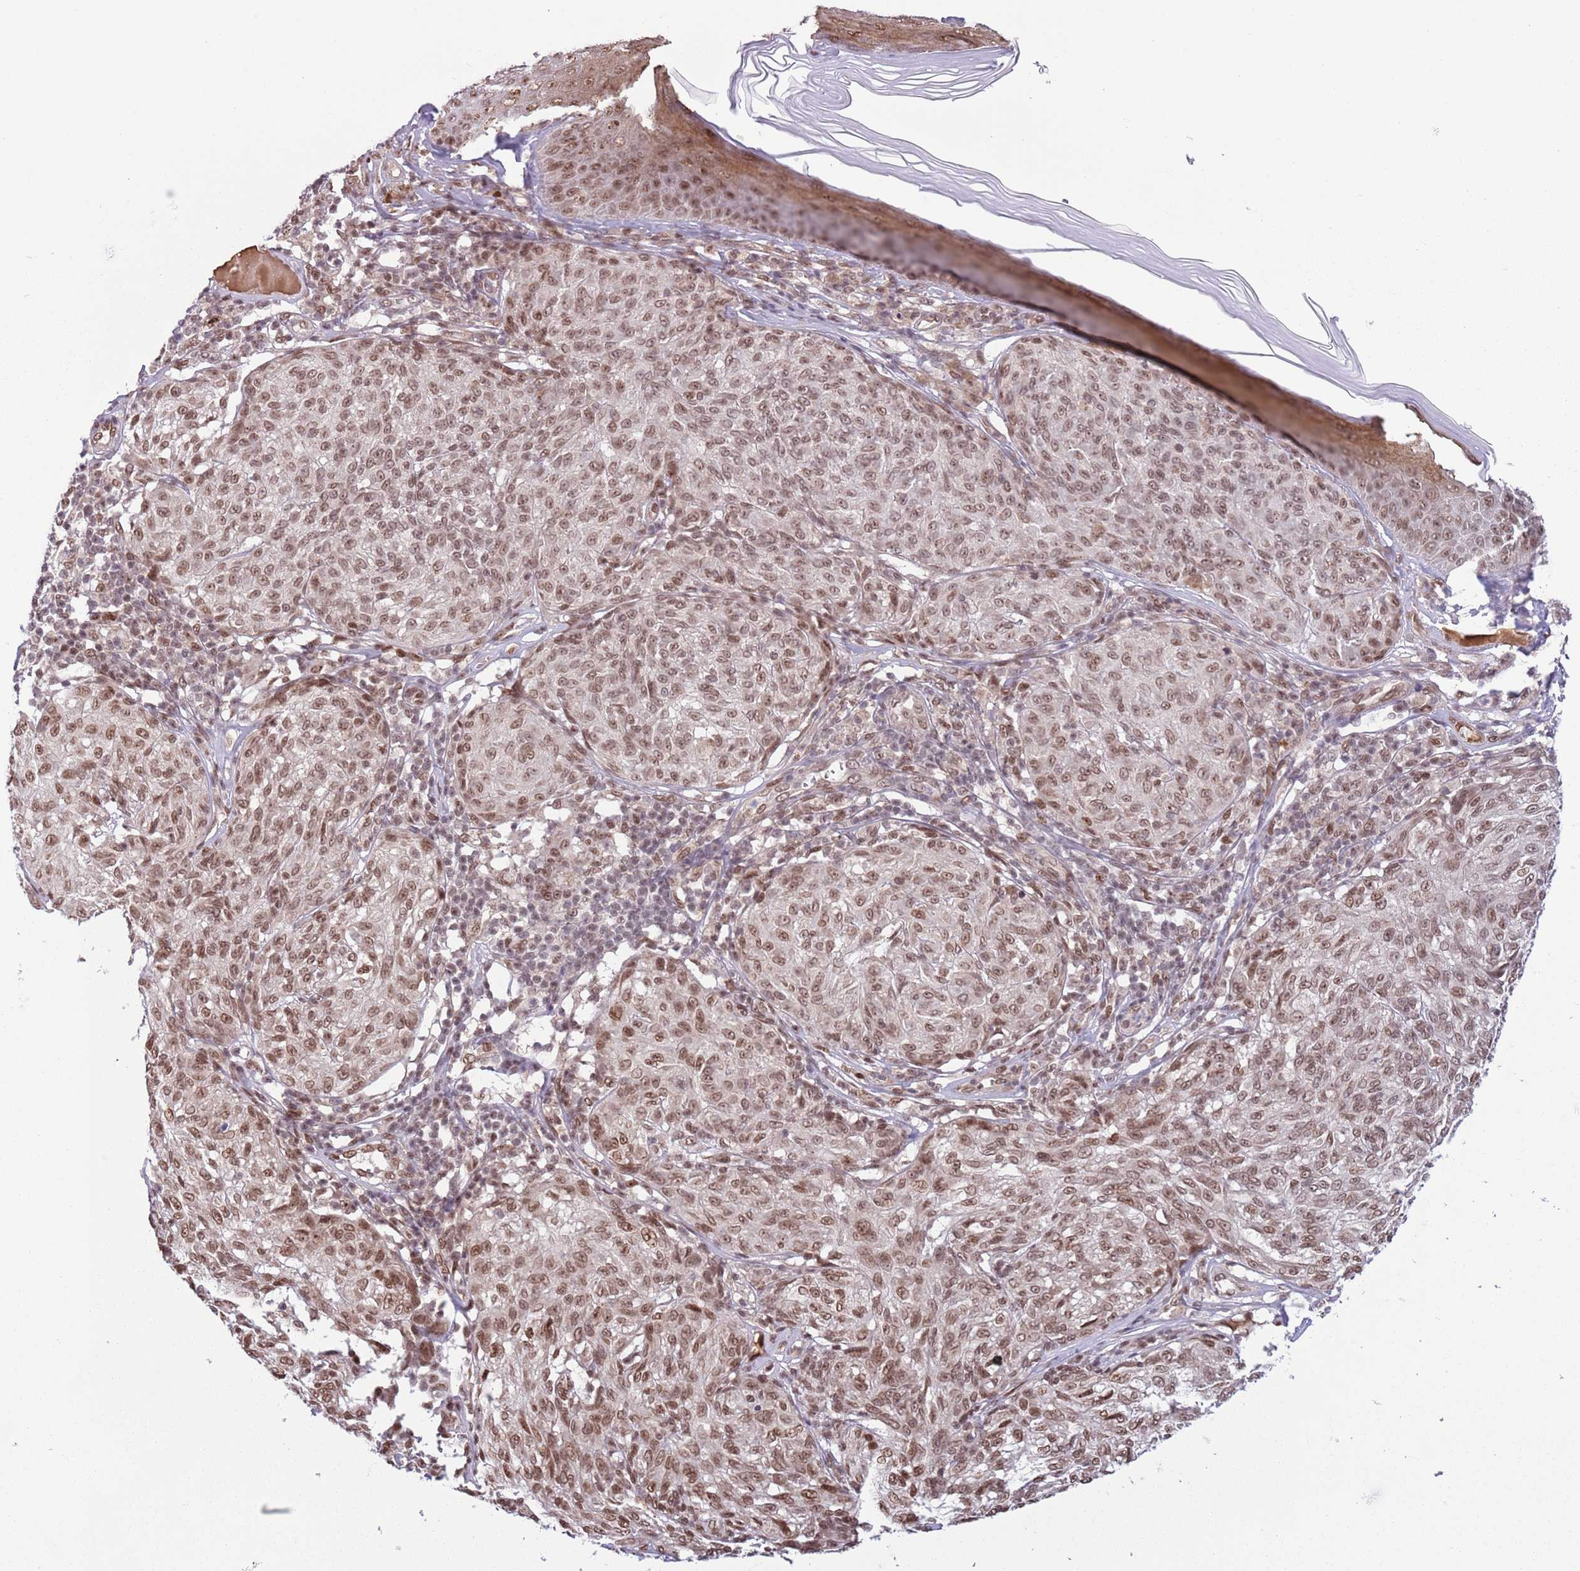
{"staining": {"intensity": "moderate", "quantity": ">75%", "location": "nuclear"}, "tissue": "melanoma", "cell_type": "Tumor cells", "image_type": "cancer", "snomed": [{"axis": "morphology", "description": "Malignant melanoma, NOS"}, {"axis": "topography", "description": "Skin"}], "caption": "The immunohistochemical stain shows moderate nuclear expression in tumor cells of melanoma tissue.", "gene": "SIPA1L3", "patient": {"sex": "female", "age": 63}}